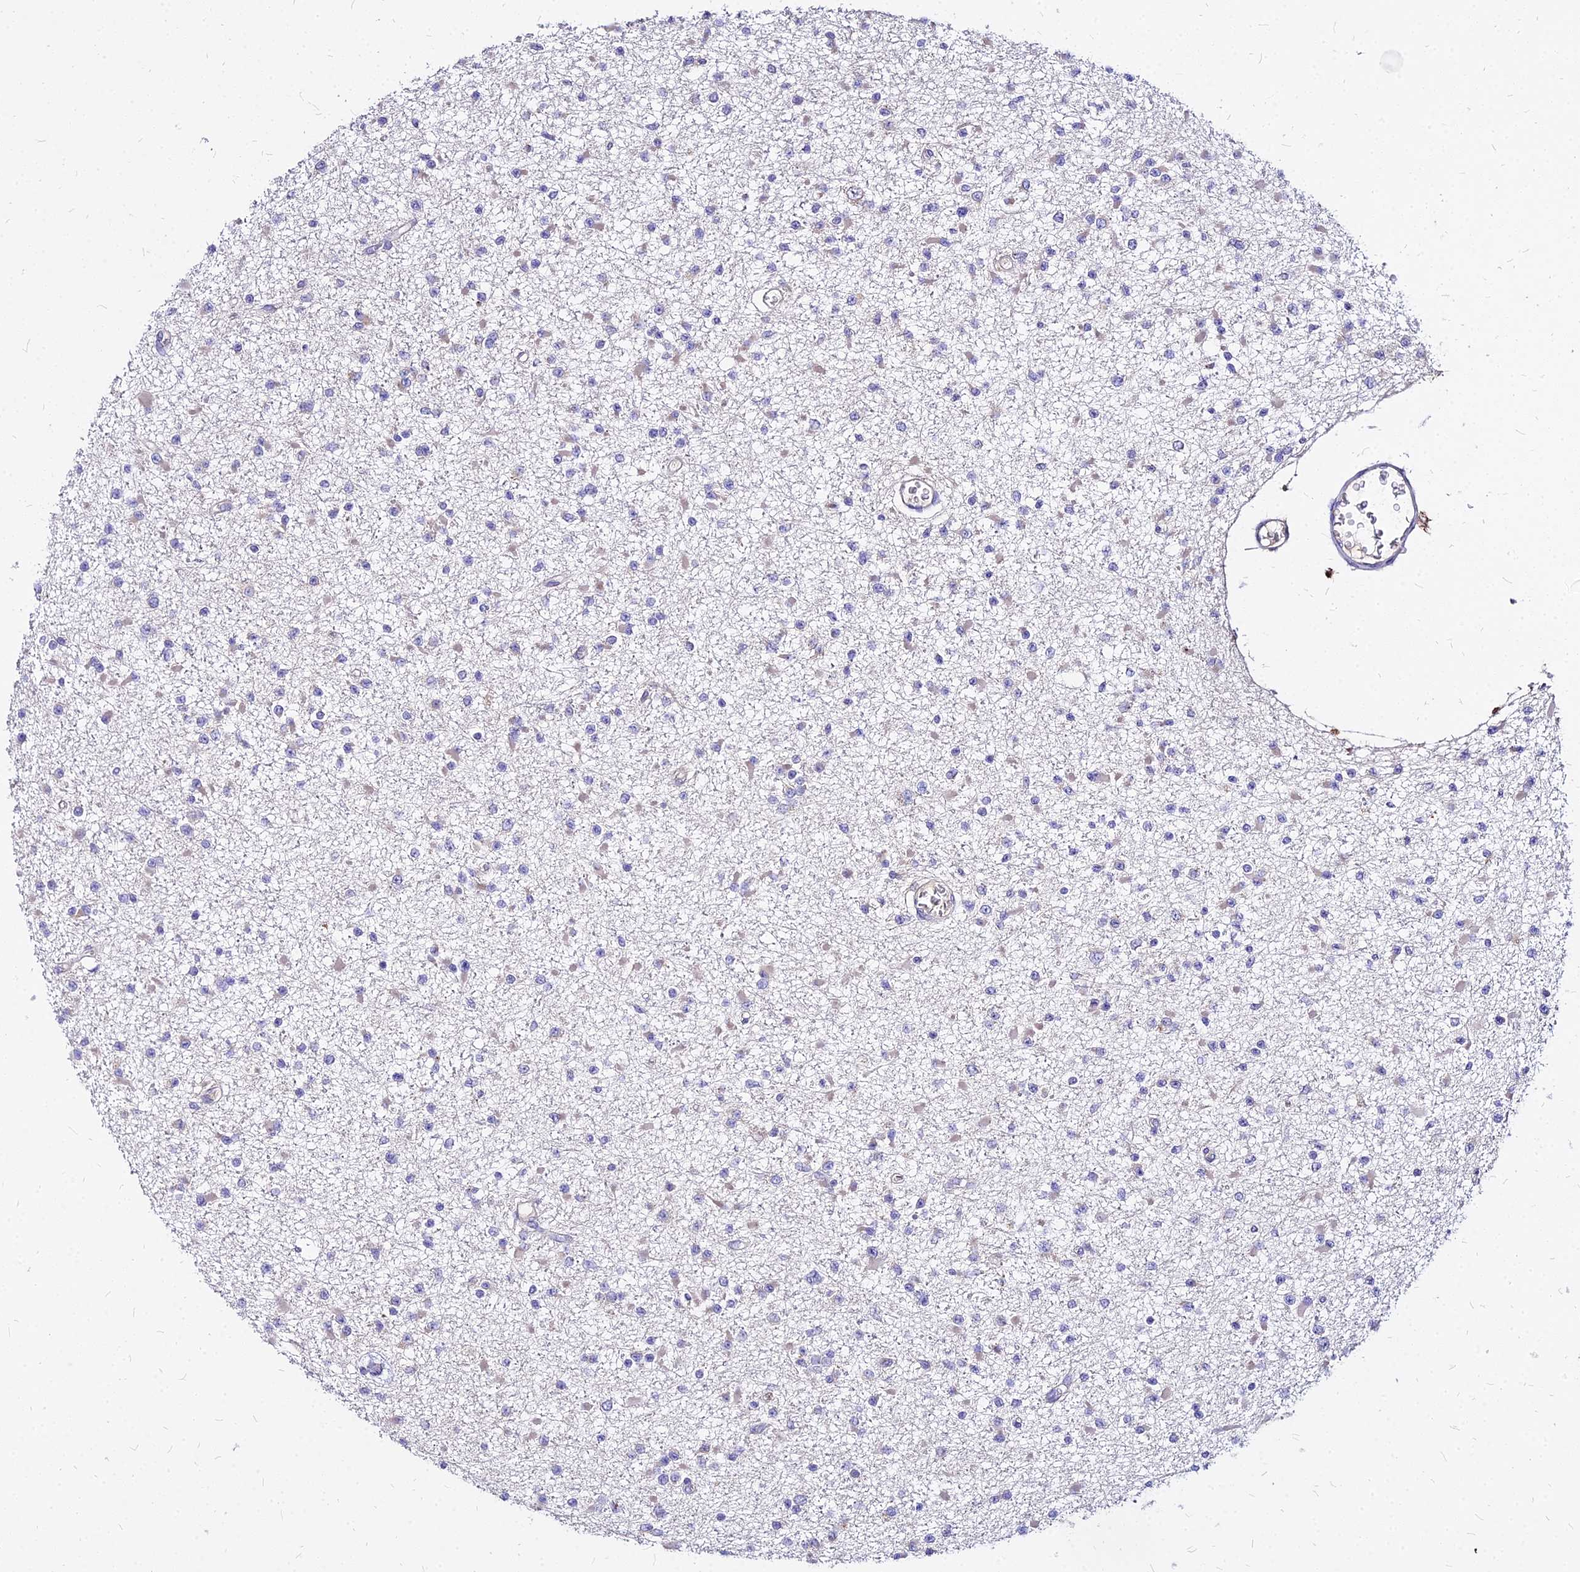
{"staining": {"intensity": "negative", "quantity": "none", "location": "none"}, "tissue": "glioma", "cell_type": "Tumor cells", "image_type": "cancer", "snomed": [{"axis": "morphology", "description": "Glioma, malignant, Low grade"}, {"axis": "topography", "description": "Brain"}], "caption": "IHC of low-grade glioma (malignant) displays no staining in tumor cells.", "gene": "COMMD10", "patient": {"sex": "female", "age": 22}}